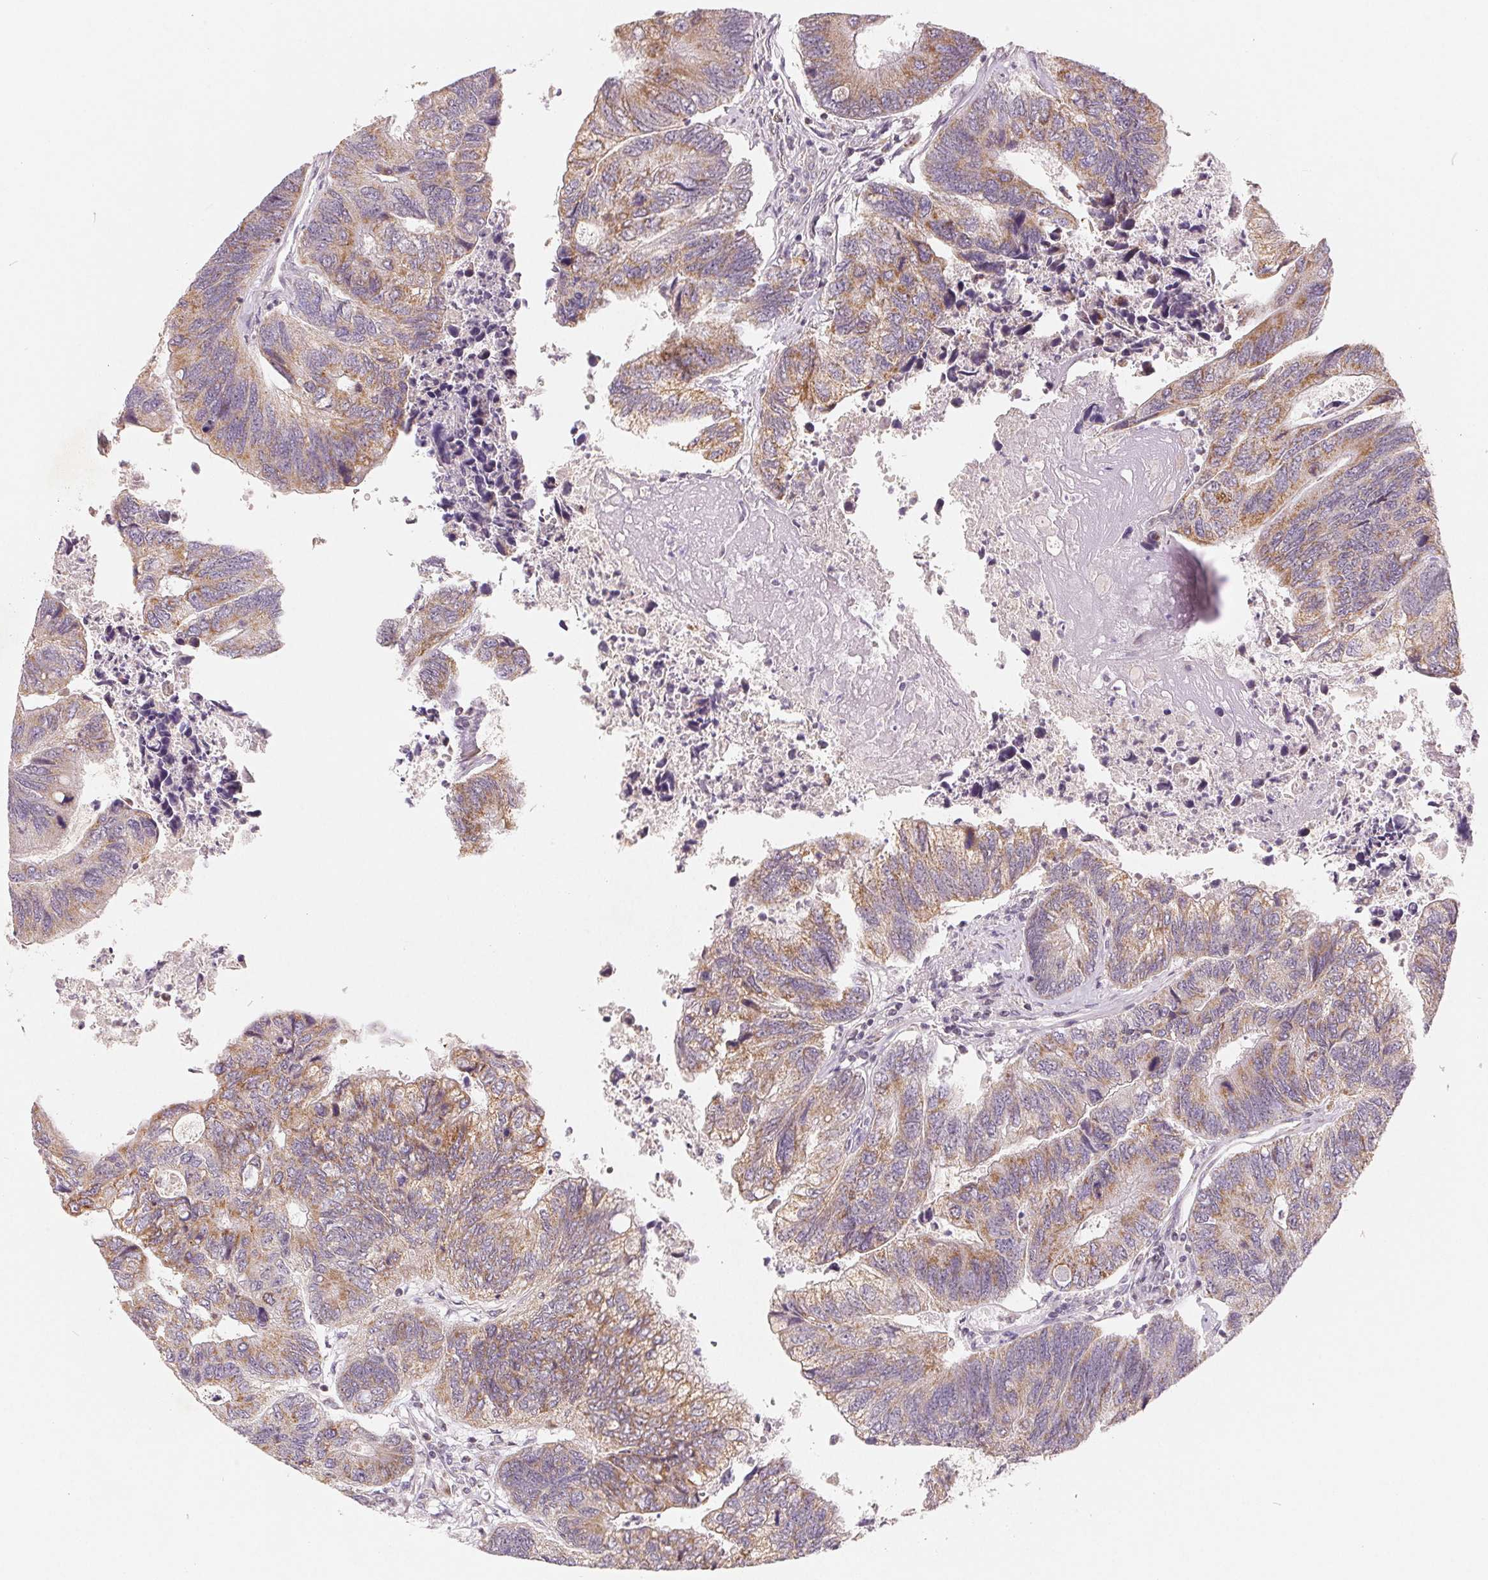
{"staining": {"intensity": "moderate", "quantity": "25%-75%", "location": "cytoplasmic/membranous"}, "tissue": "colorectal cancer", "cell_type": "Tumor cells", "image_type": "cancer", "snomed": [{"axis": "morphology", "description": "Adenocarcinoma, NOS"}, {"axis": "topography", "description": "Colon"}], "caption": "Protein staining by immunohistochemistry displays moderate cytoplasmic/membranous staining in approximately 25%-75% of tumor cells in adenocarcinoma (colorectal).", "gene": "GHITM", "patient": {"sex": "female", "age": 67}}